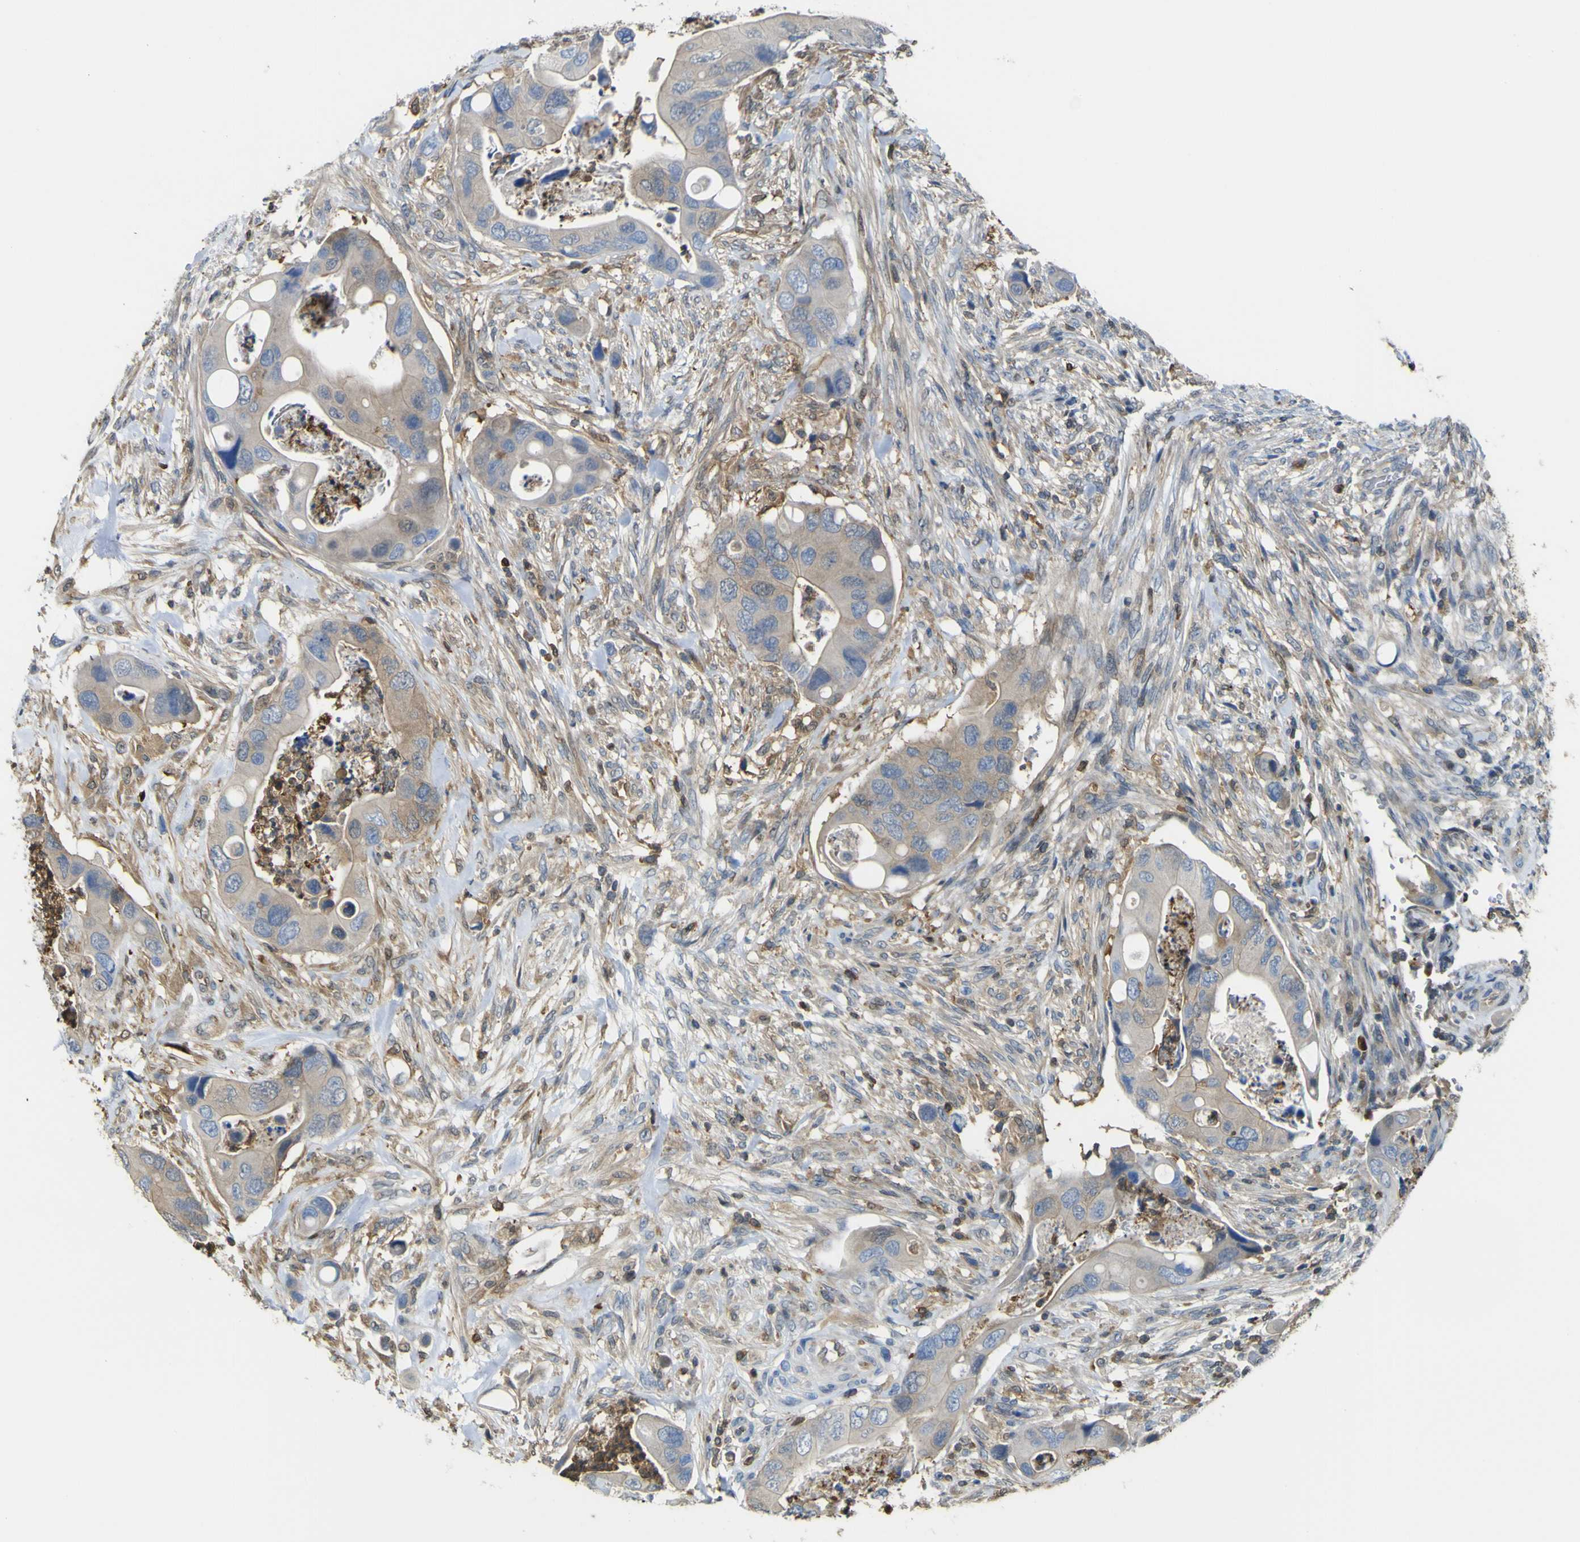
{"staining": {"intensity": "weak", "quantity": ">75%", "location": "cytoplasmic/membranous"}, "tissue": "colorectal cancer", "cell_type": "Tumor cells", "image_type": "cancer", "snomed": [{"axis": "morphology", "description": "Adenocarcinoma, NOS"}, {"axis": "topography", "description": "Rectum"}], "caption": "The immunohistochemical stain shows weak cytoplasmic/membranous positivity in tumor cells of adenocarcinoma (colorectal) tissue. Nuclei are stained in blue.", "gene": "ABHD3", "patient": {"sex": "female", "age": 57}}